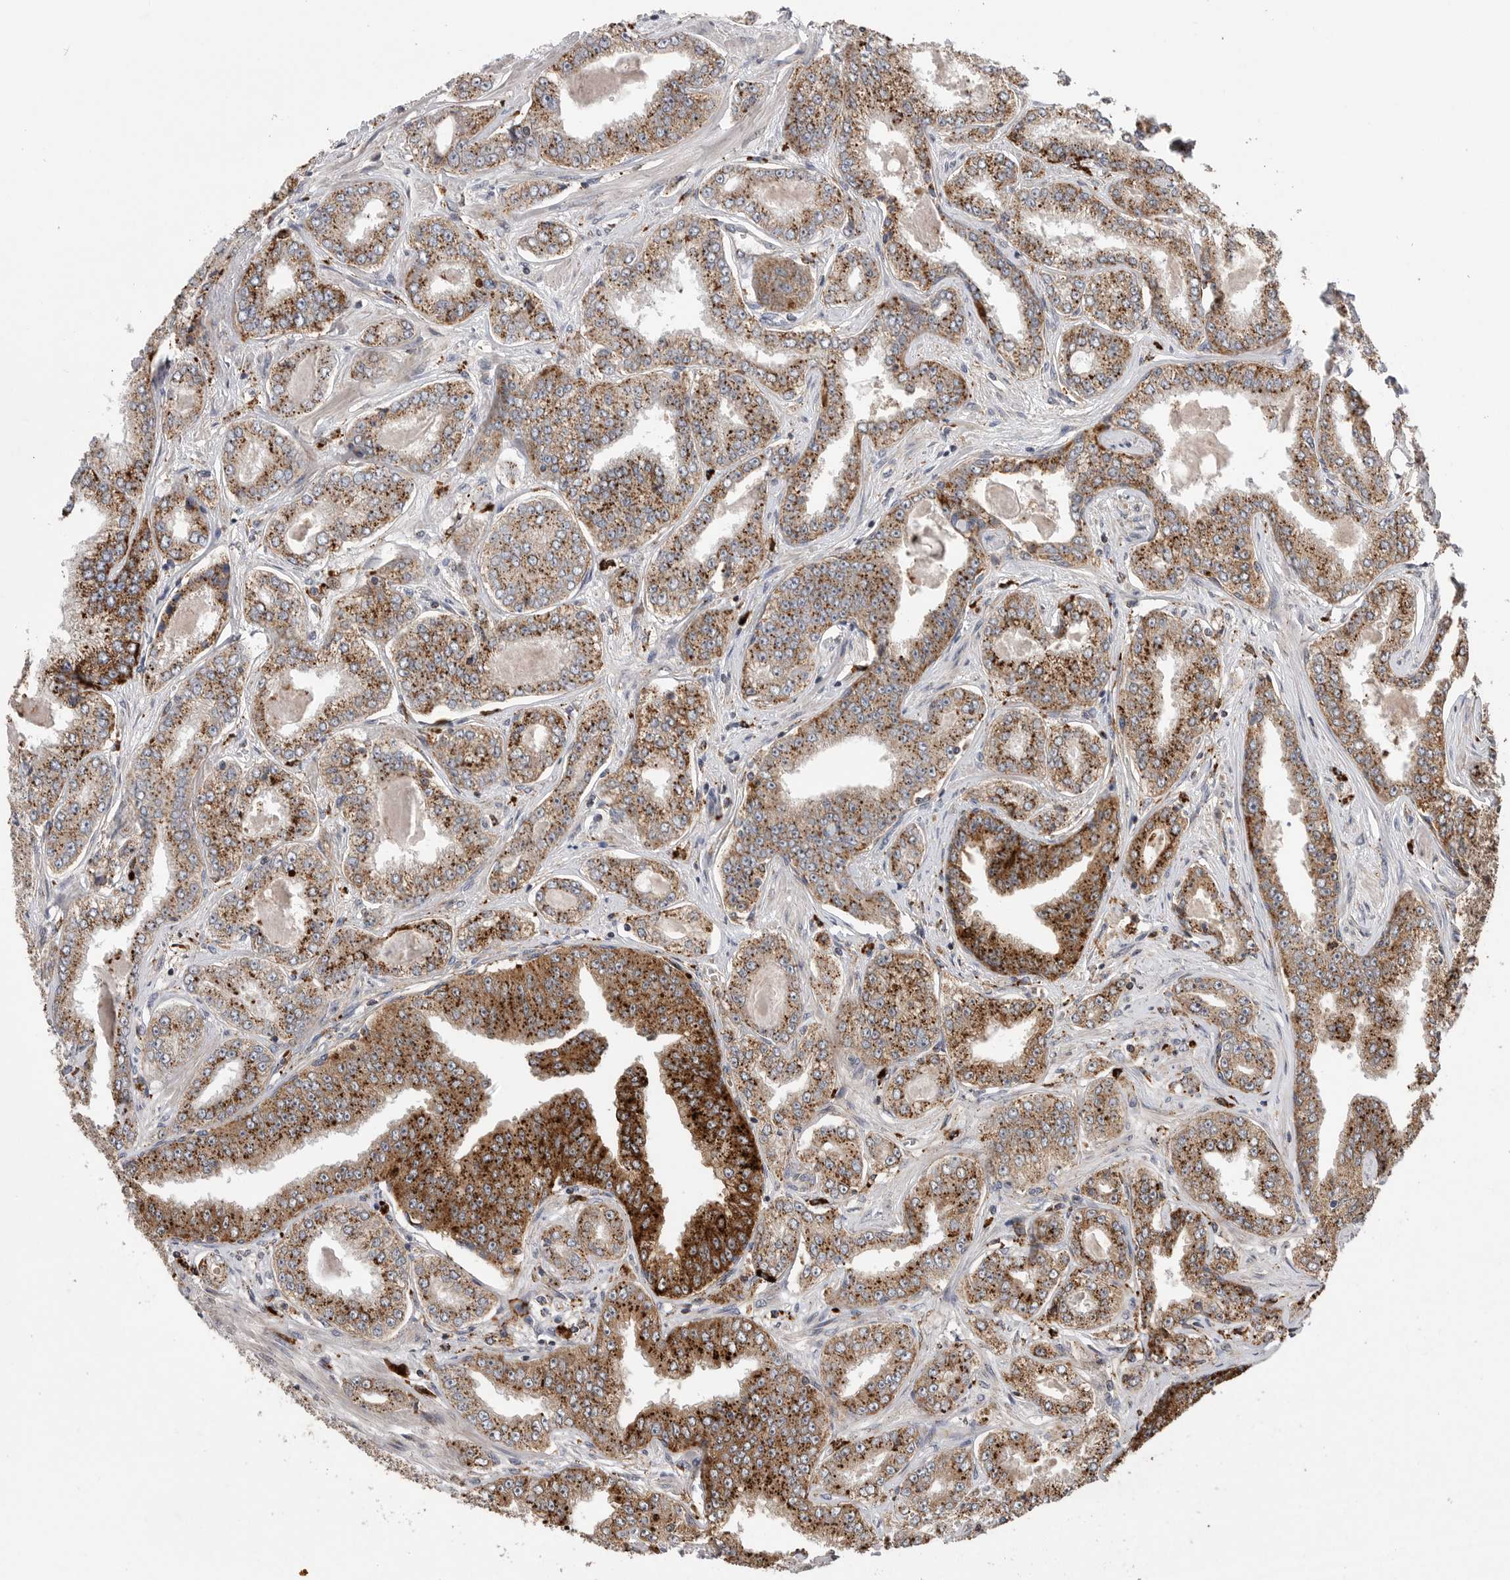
{"staining": {"intensity": "strong", "quantity": ">75%", "location": "cytoplasmic/membranous"}, "tissue": "prostate cancer", "cell_type": "Tumor cells", "image_type": "cancer", "snomed": [{"axis": "morphology", "description": "Adenocarcinoma, High grade"}, {"axis": "topography", "description": "Prostate"}], "caption": "Immunohistochemical staining of prostate cancer (high-grade adenocarcinoma) demonstrates high levels of strong cytoplasmic/membranous expression in about >75% of tumor cells.", "gene": "GALNS", "patient": {"sex": "male", "age": 71}}